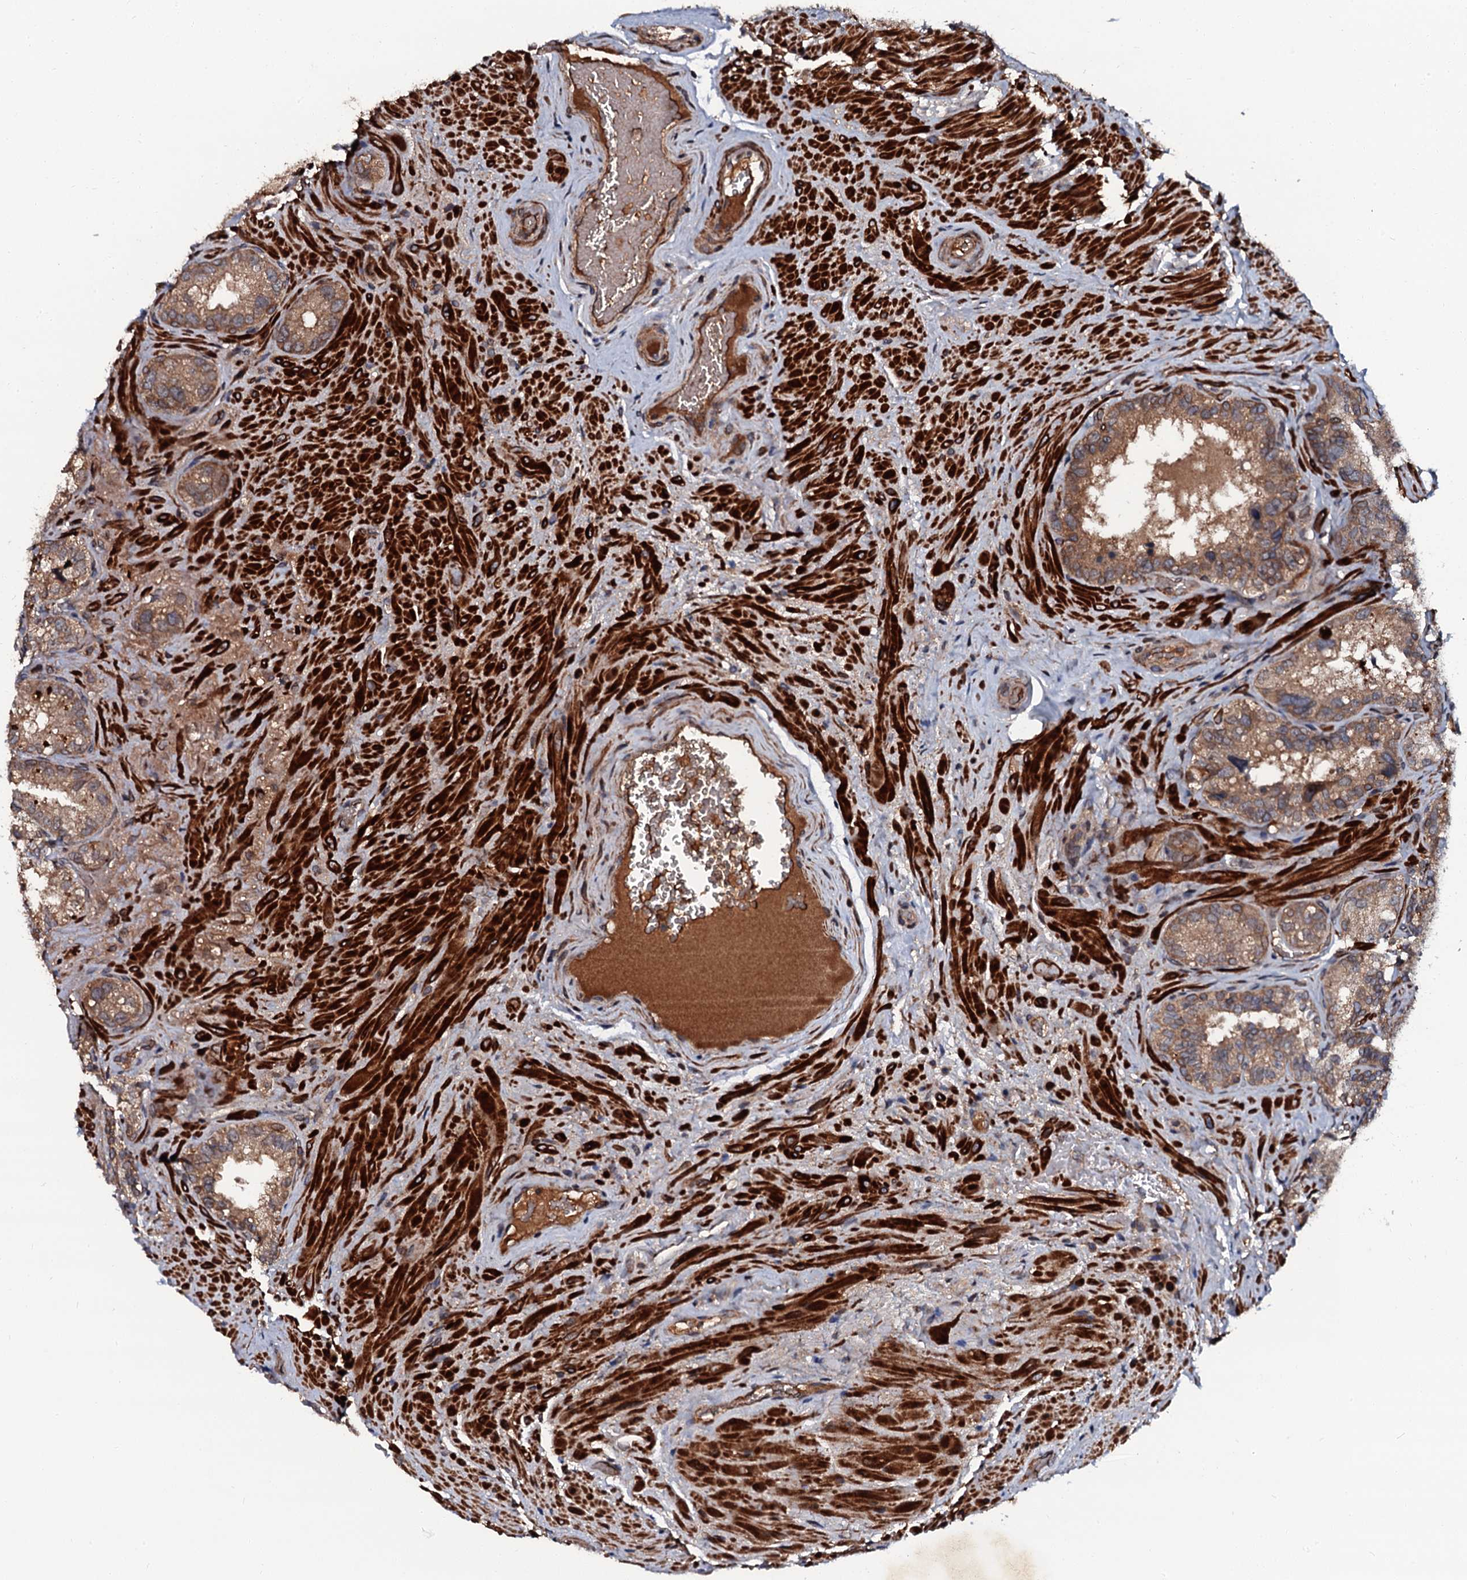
{"staining": {"intensity": "moderate", "quantity": "25%-75%", "location": "cytoplasmic/membranous"}, "tissue": "seminal vesicle", "cell_type": "Glandular cells", "image_type": "normal", "snomed": [{"axis": "morphology", "description": "Normal tissue, NOS"}, {"axis": "topography", "description": "Seminal veicle"}, {"axis": "topography", "description": "Peripheral nerve tissue"}], "caption": "Protein positivity by IHC demonstrates moderate cytoplasmic/membranous expression in approximately 25%-75% of glandular cells in normal seminal vesicle.", "gene": "N4BP1", "patient": {"sex": "male", "age": 67}}